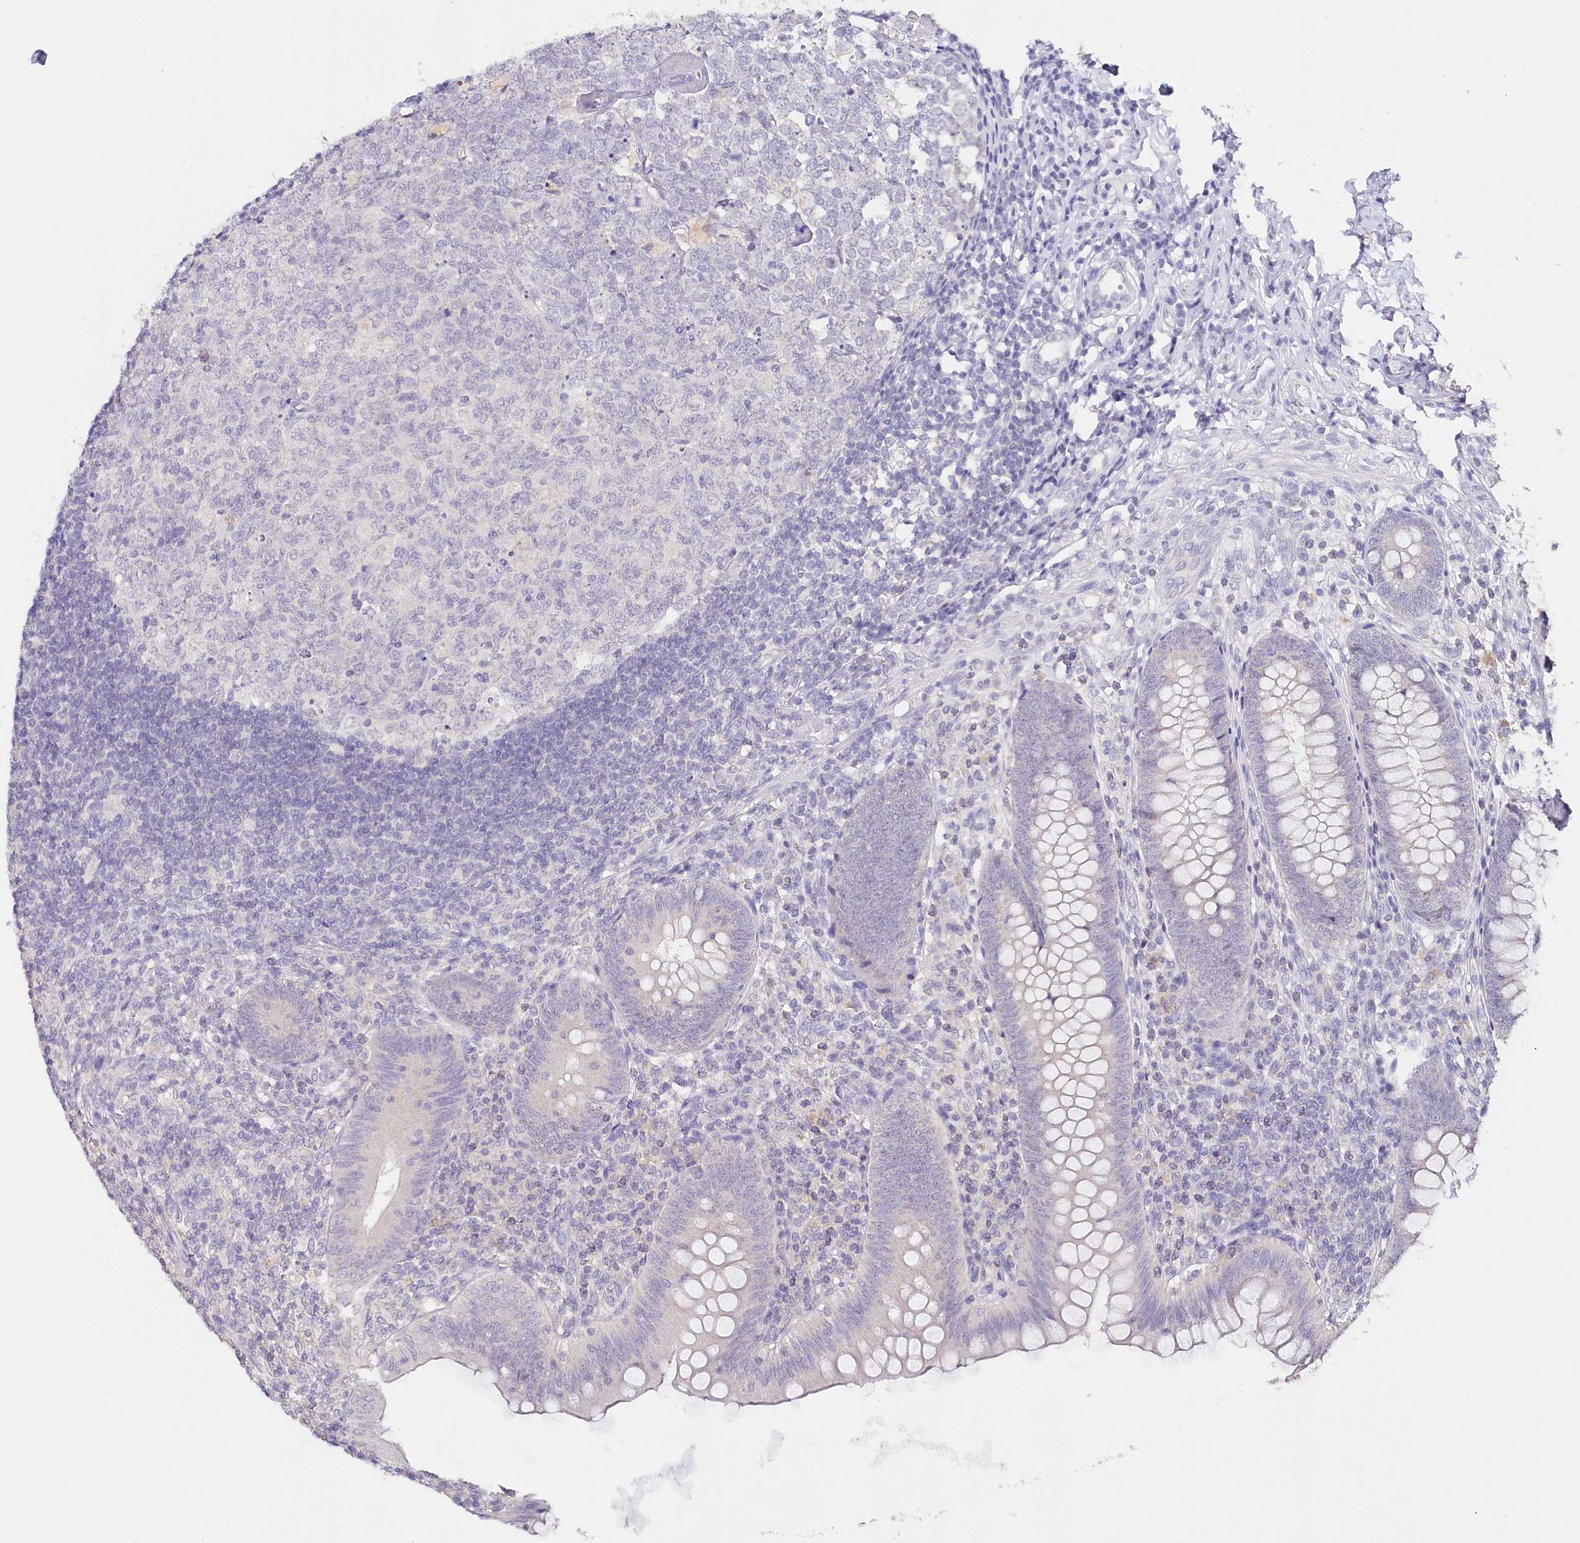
{"staining": {"intensity": "negative", "quantity": "none", "location": "none"}, "tissue": "appendix", "cell_type": "Glandular cells", "image_type": "normal", "snomed": [{"axis": "morphology", "description": "Normal tissue, NOS"}, {"axis": "topography", "description": "Appendix"}], "caption": "Immunohistochemical staining of unremarkable appendix reveals no significant expression in glandular cells.", "gene": "TP53", "patient": {"sex": "male", "age": 14}}